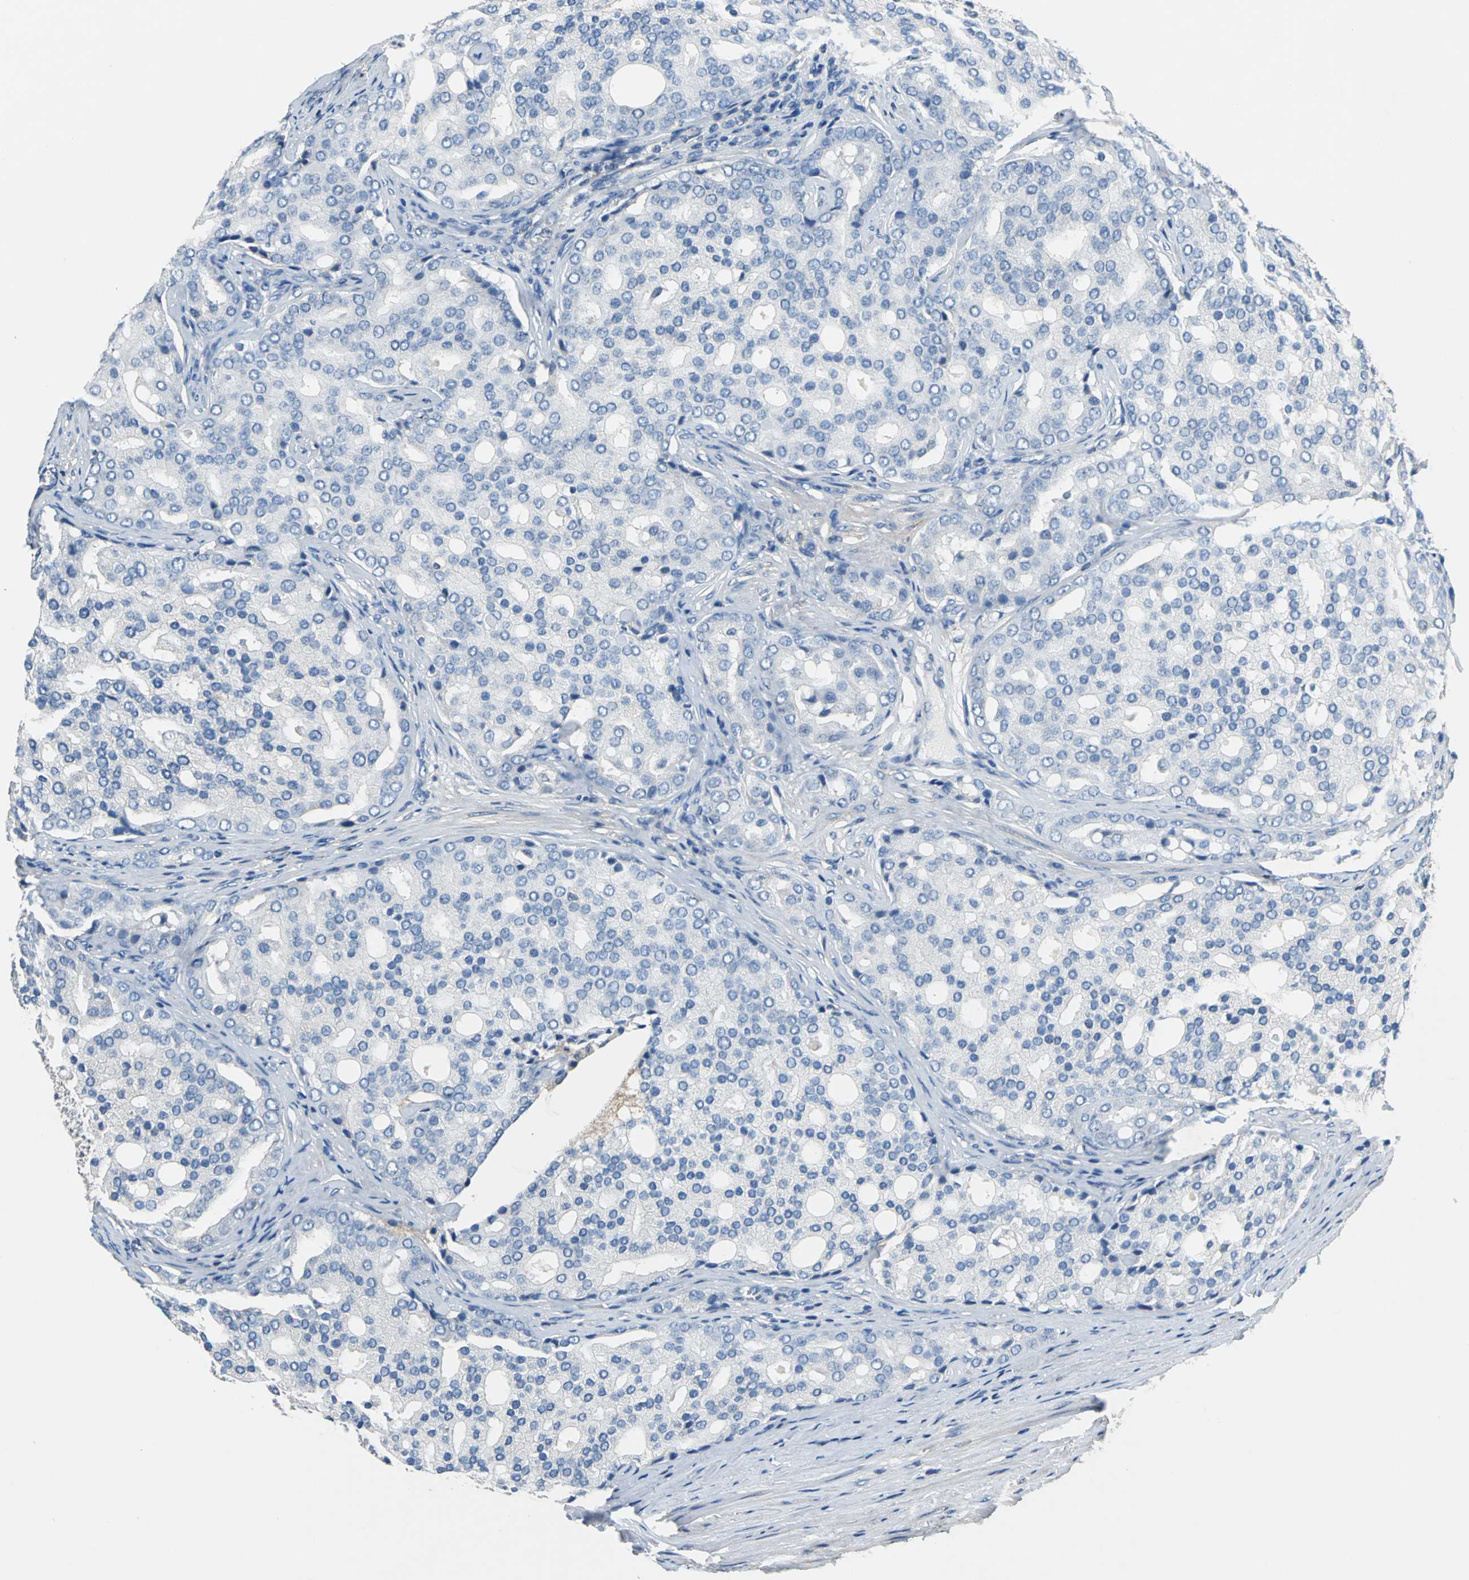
{"staining": {"intensity": "negative", "quantity": "none", "location": "none"}, "tissue": "prostate cancer", "cell_type": "Tumor cells", "image_type": "cancer", "snomed": [{"axis": "morphology", "description": "Adenocarcinoma, High grade"}, {"axis": "topography", "description": "Prostate"}], "caption": "Immunohistochemistry (IHC) photomicrograph of human prostate cancer (adenocarcinoma (high-grade)) stained for a protein (brown), which demonstrates no positivity in tumor cells.", "gene": "PRKCA", "patient": {"sex": "male", "age": 64}}